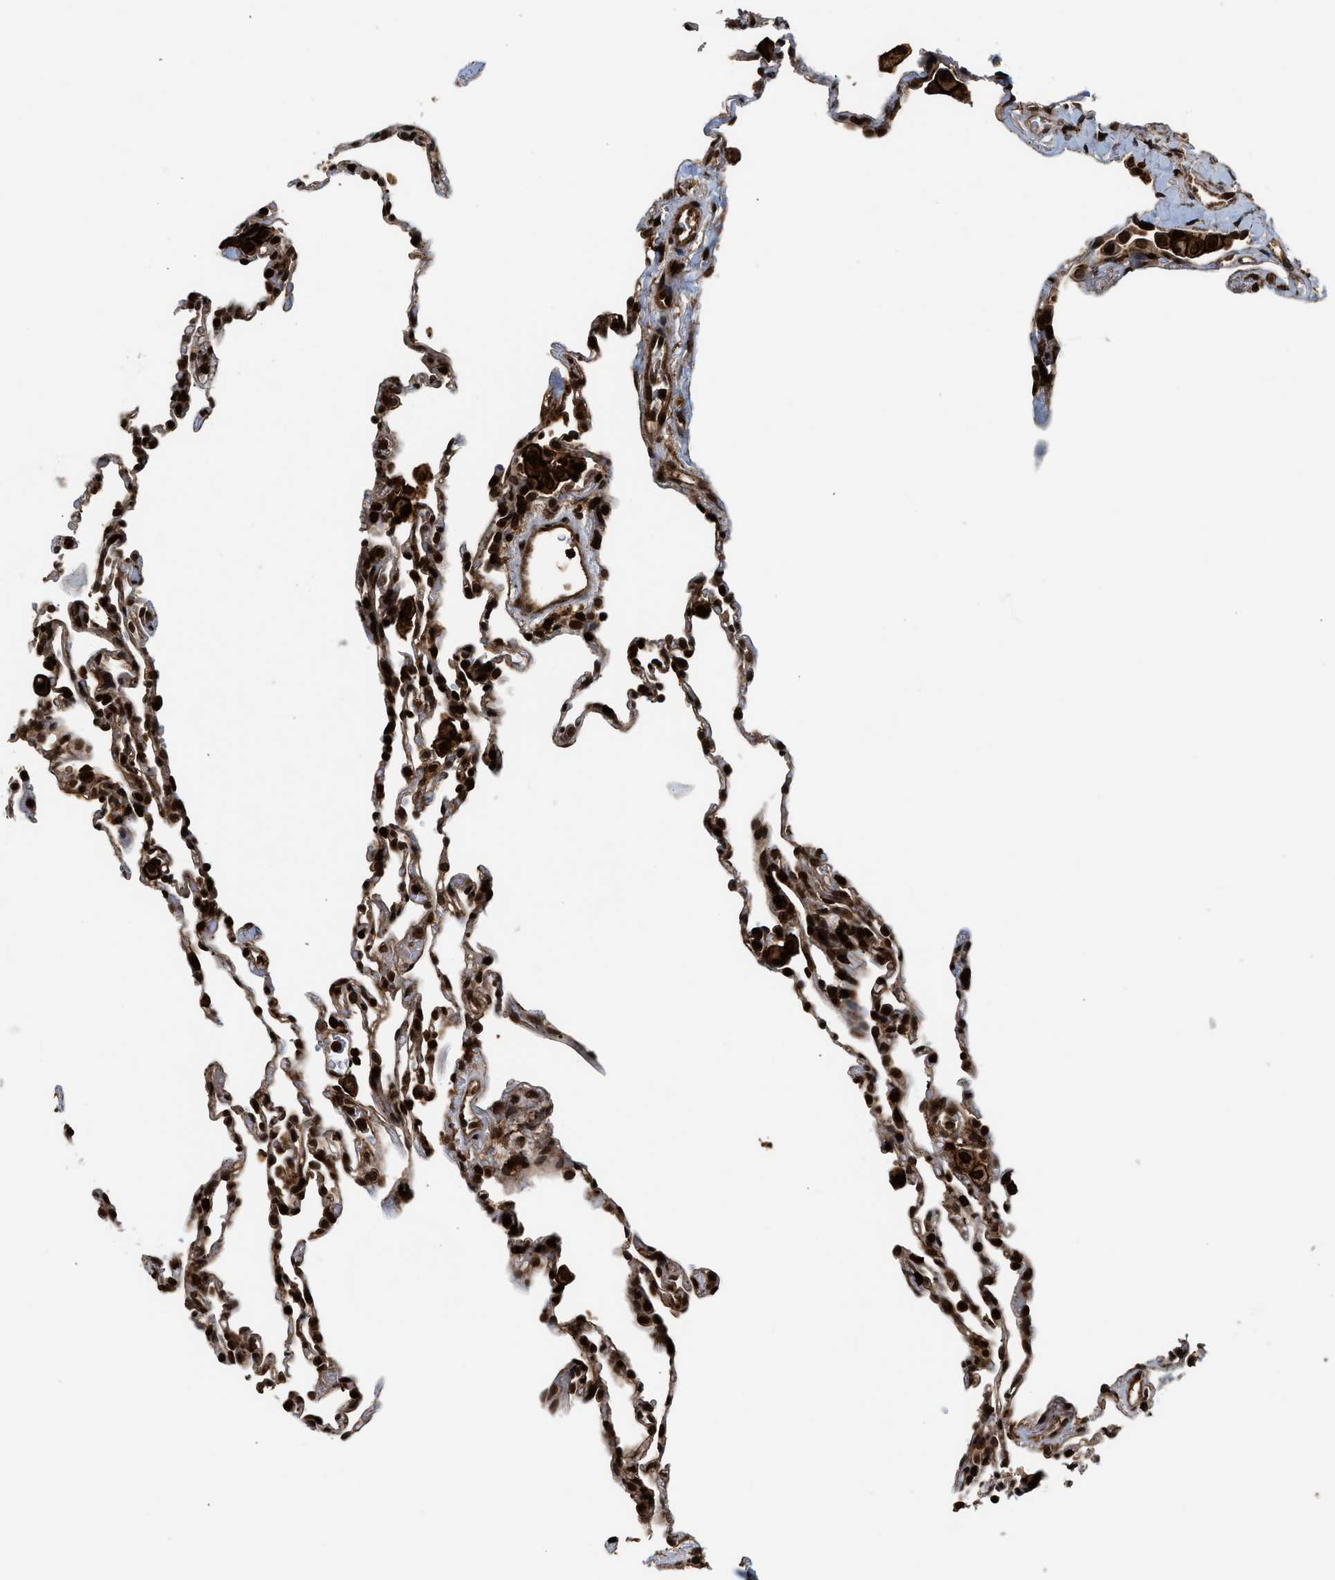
{"staining": {"intensity": "strong", "quantity": ">75%", "location": "cytoplasmic/membranous,nuclear"}, "tissue": "lung", "cell_type": "Alveolar cells", "image_type": "normal", "snomed": [{"axis": "morphology", "description": "Normal tissue, NOS"}, {"axis": "topography", "description": "Lung"}], "caption": "A micrograph of human lung stained for a protein displays strong cytoplasmic/membranous,nuclear brown staining in alveolar cells.", "gene": "MDM2", "patient": {"sex": "male", "age": 59}}